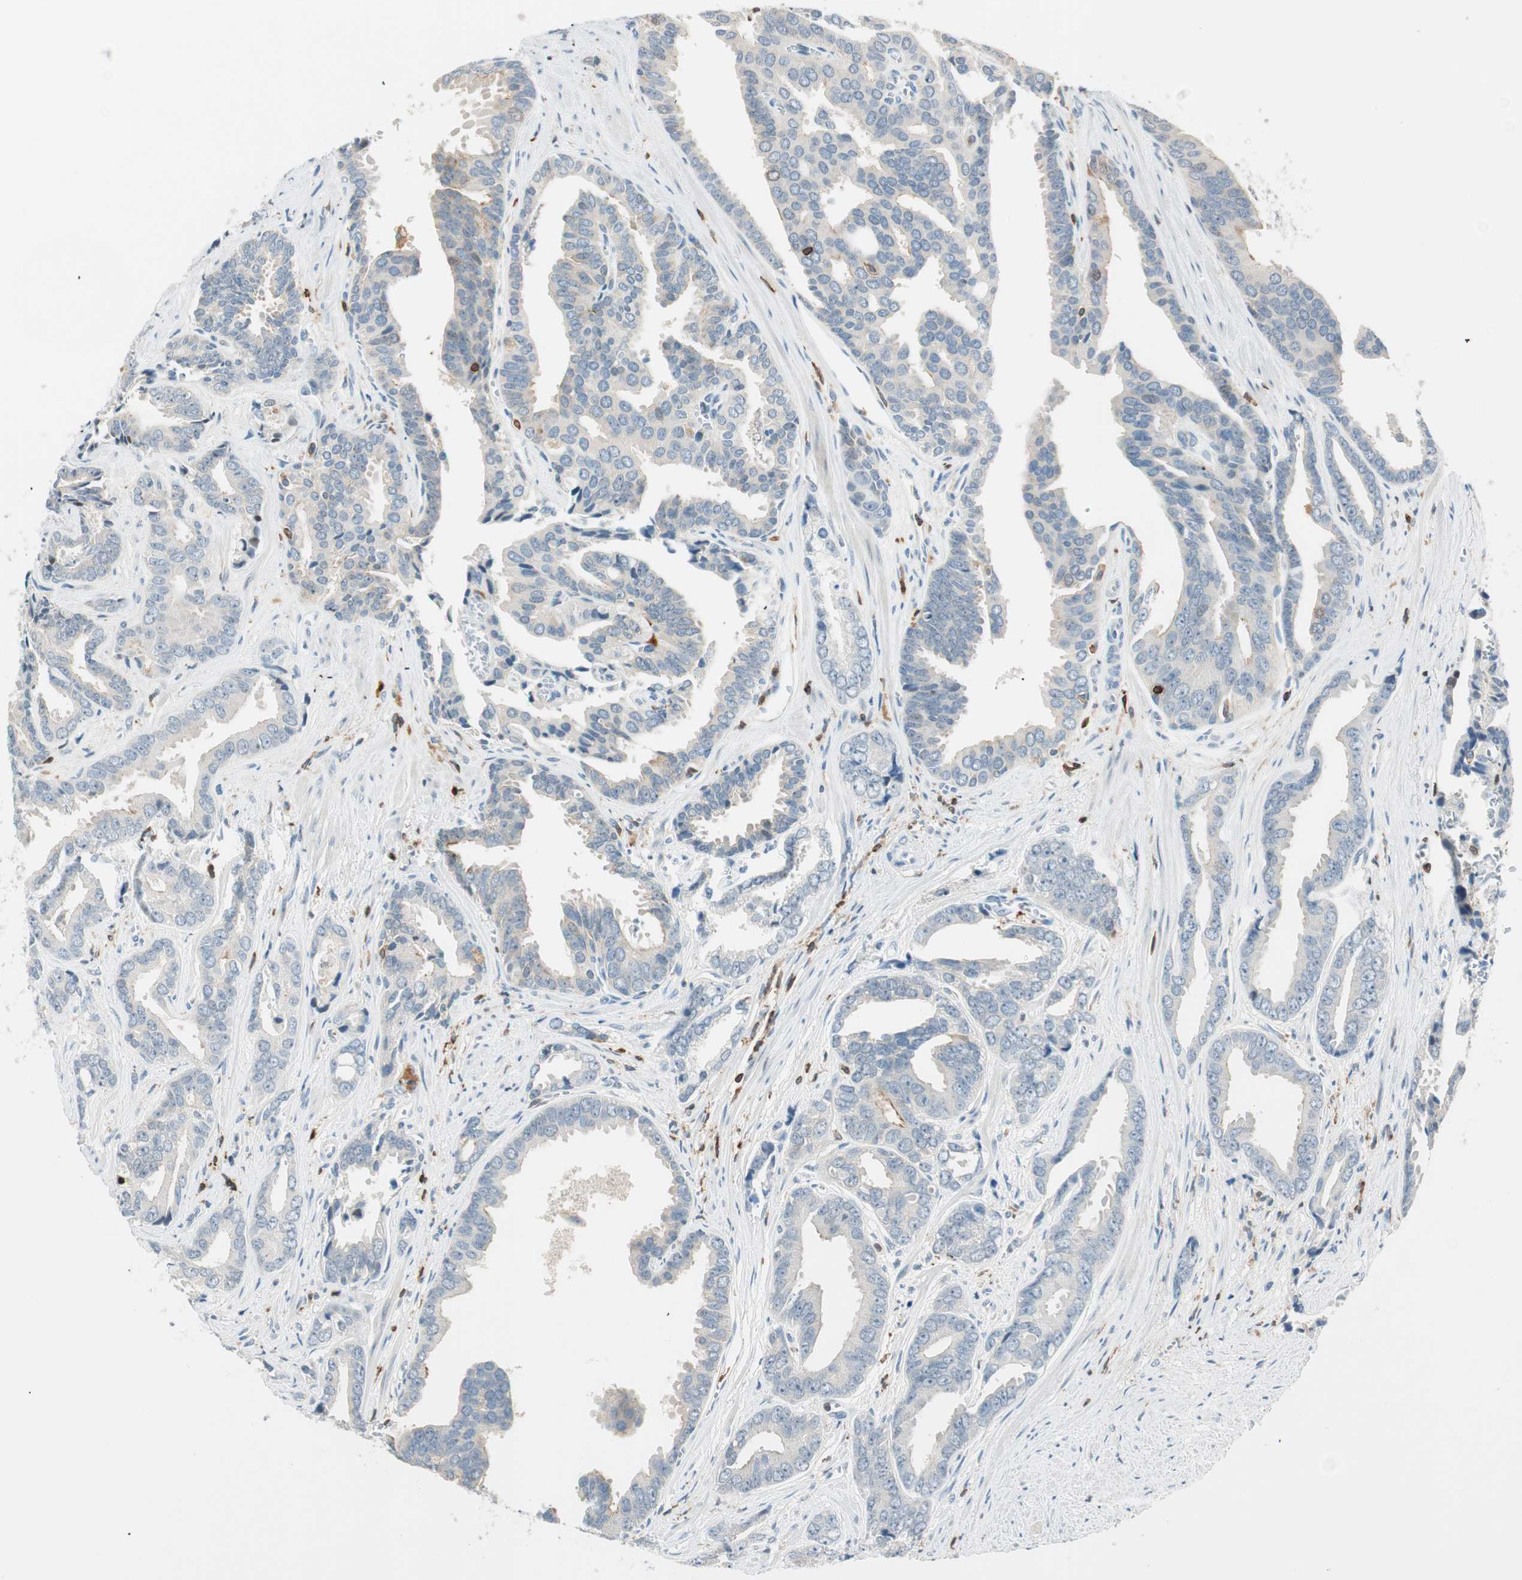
{"staining": {"intensity": "weak", "quantity": "25%-75%", "location": "cytoplasmic/membranous"}, "tissue": "prostate cancer", "cell_type": "Tumor cells", "image_type": "cancer", "snomed": [{"axis": "morphology", "description": "Adenocarcinoma, High grade"}, {"axis": "topography", "description": "Prostate"}], "caption": "IHC image of neoplastic tissue: human prostate cancer (adenocarcinoma (high-grade)) stained using immunohistochemistry (IHC) demonstrates low levels of weak protein expression localized specifically in the cytoplasmic/membranous of tumor cells, appearing as a cytoplasmic/membranous brown color.", "gene": "HPGD", "patient": {"sex": "male", "age": 67}}